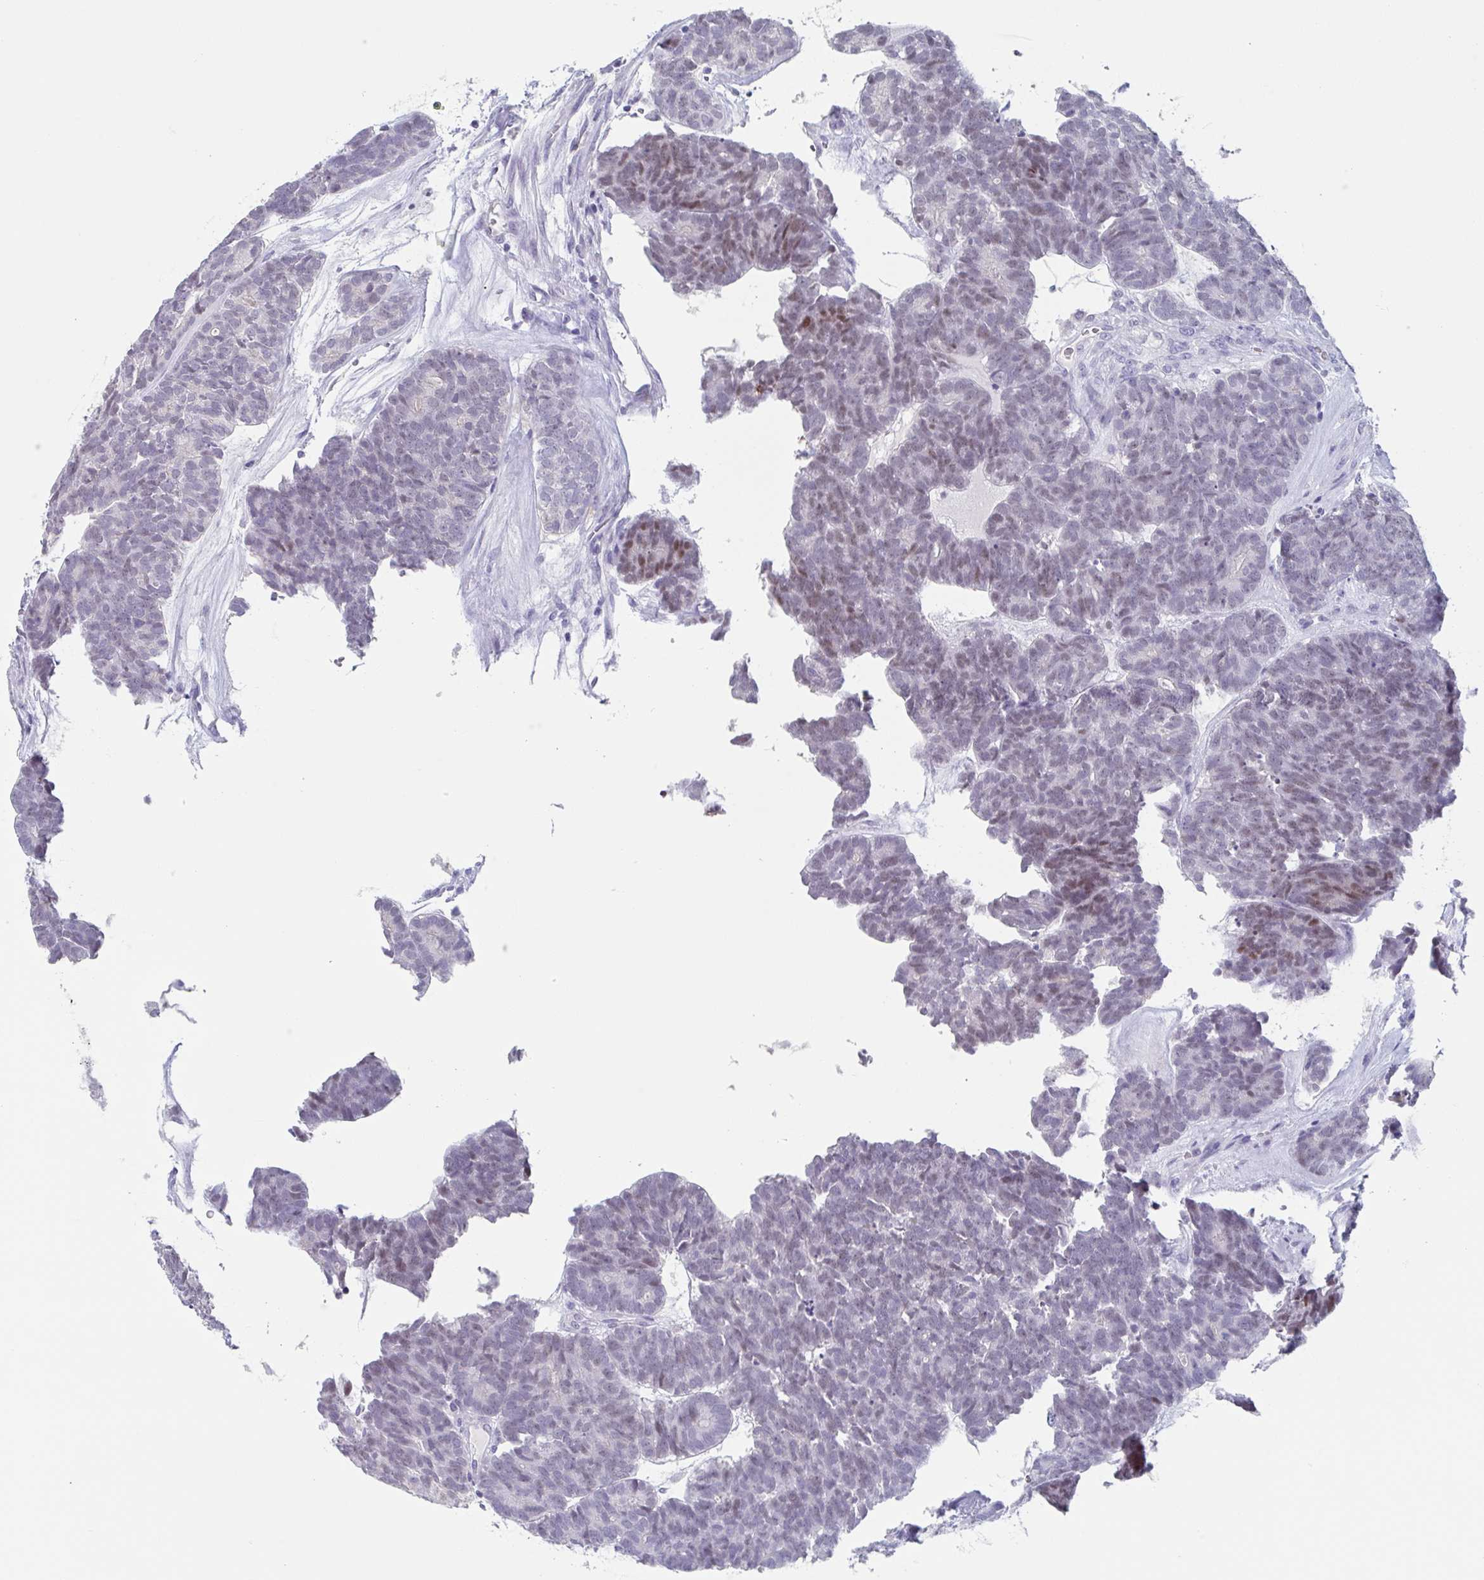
{"staining": {"intensity": "moderate", "quantity": "25%-75%", "location": "nuclear"}, "tissue": "head and neck cancer", "cell_type": "Tumor cells", "image_type": "cancer", "snomed": [{"axis": "morphology", "description": "Adenocarcinoma, NOS"}, {"axis": "topography", "description": "Head-Neck"}], "caption": "Immunohistochemical staining of adenocarcinoma (head and neck) exhibits medium levels of moderate nuclear protein expression in approximately 25%-75% of tumor cells.", "gene": "NOXRED1", "patient": {"sex": "female", "age": 81}}